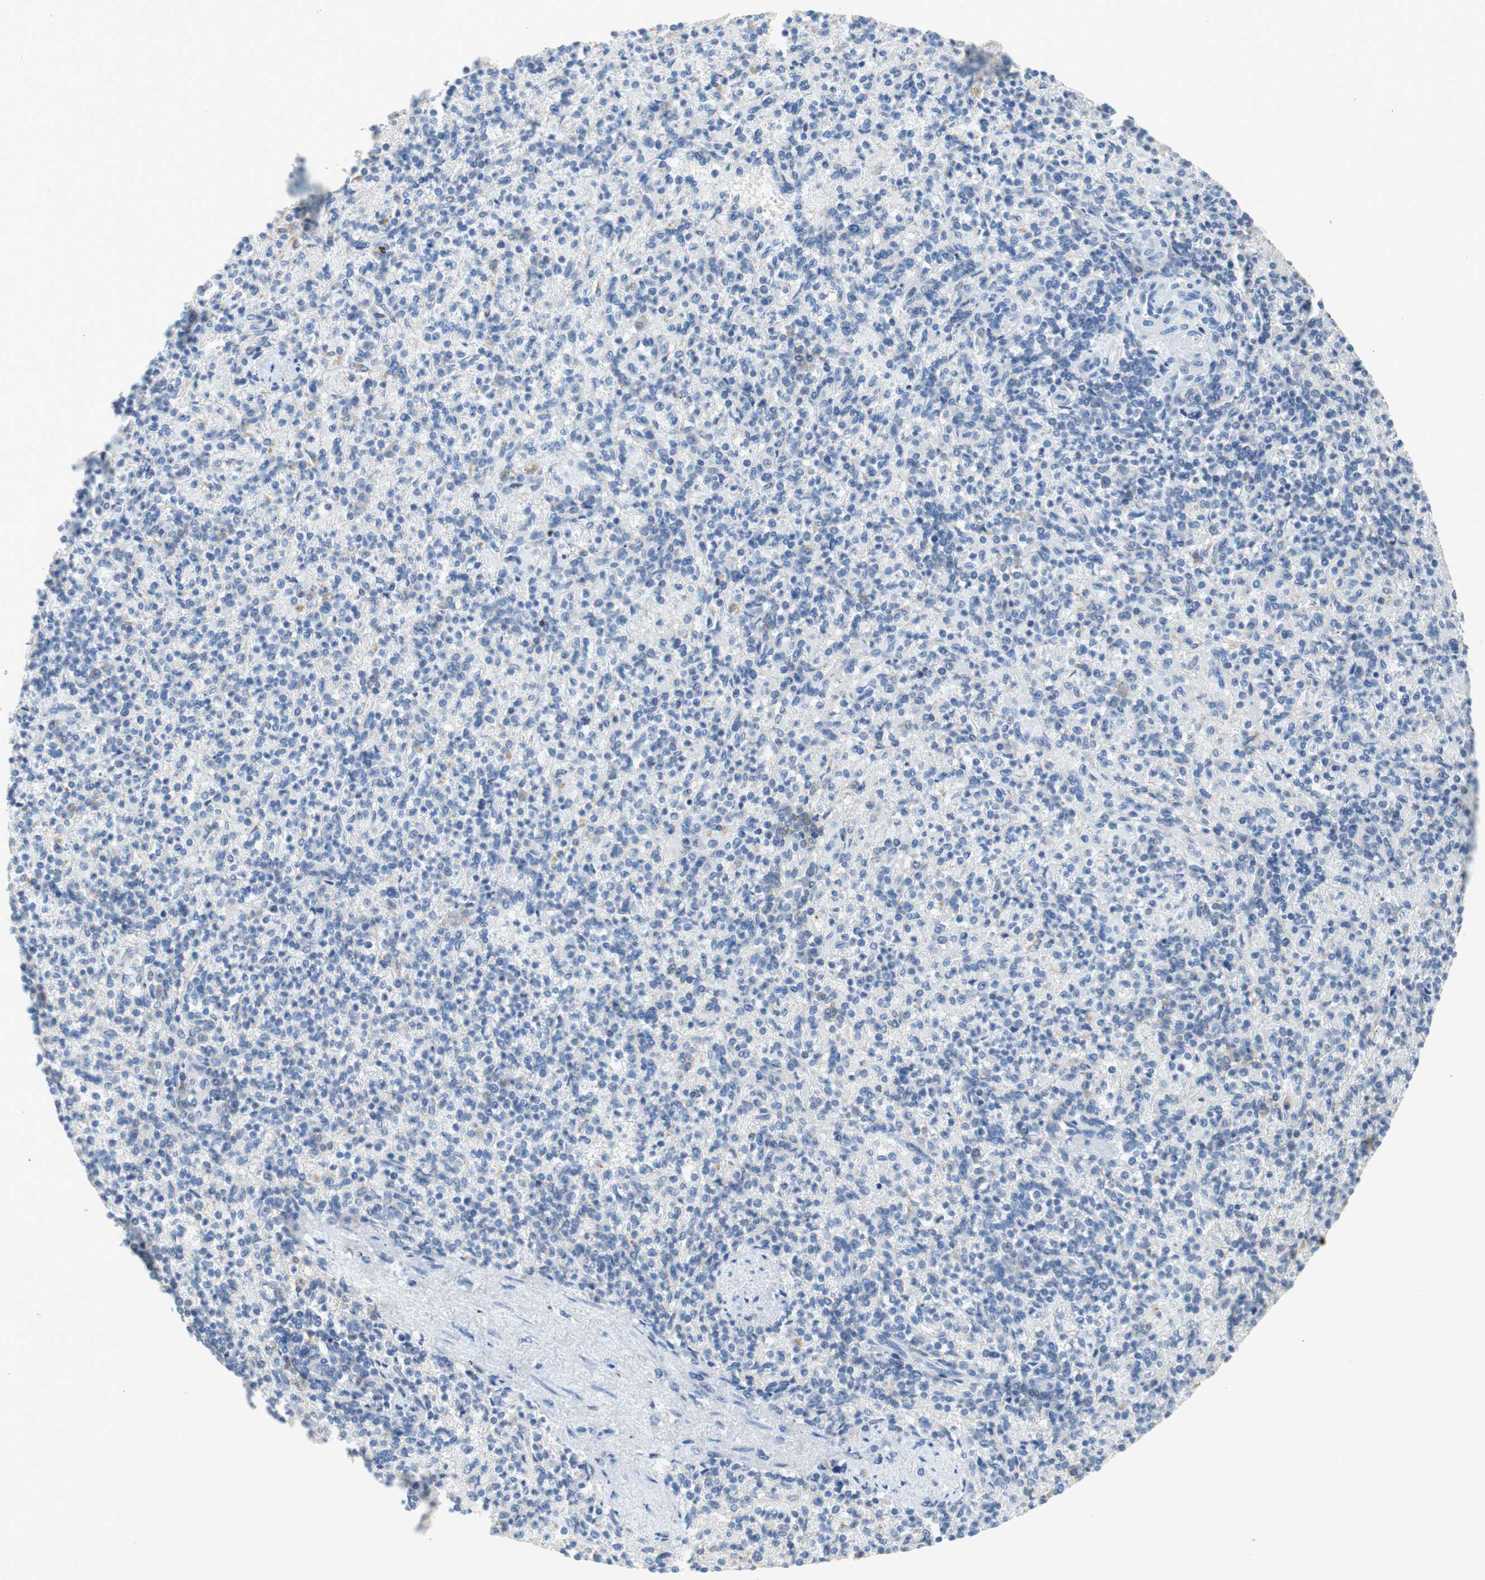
{"staining": {"intensity": "weak", "quantity": "<25%", "location": "cytoplasmic/membranous"}, "tissue": "spleen", "cell_type": "Cells in red pulp", "image_type": "normal", "snomed": [{"axis": "morphology", "description": "Normal tissue, NOS"}, {"axis": "topography", "description": "Spleen"}], "caption": "Protein analysis of unremarkable spleen demonstrates no significant positivity in cells in red pulp. (Stains: DAB IHC with hematoxylin counter stain, Microscopy: brightfield microscopy at high magnification).", "gene": "RELB", "patient": {"sex": "female", "age": 74}}